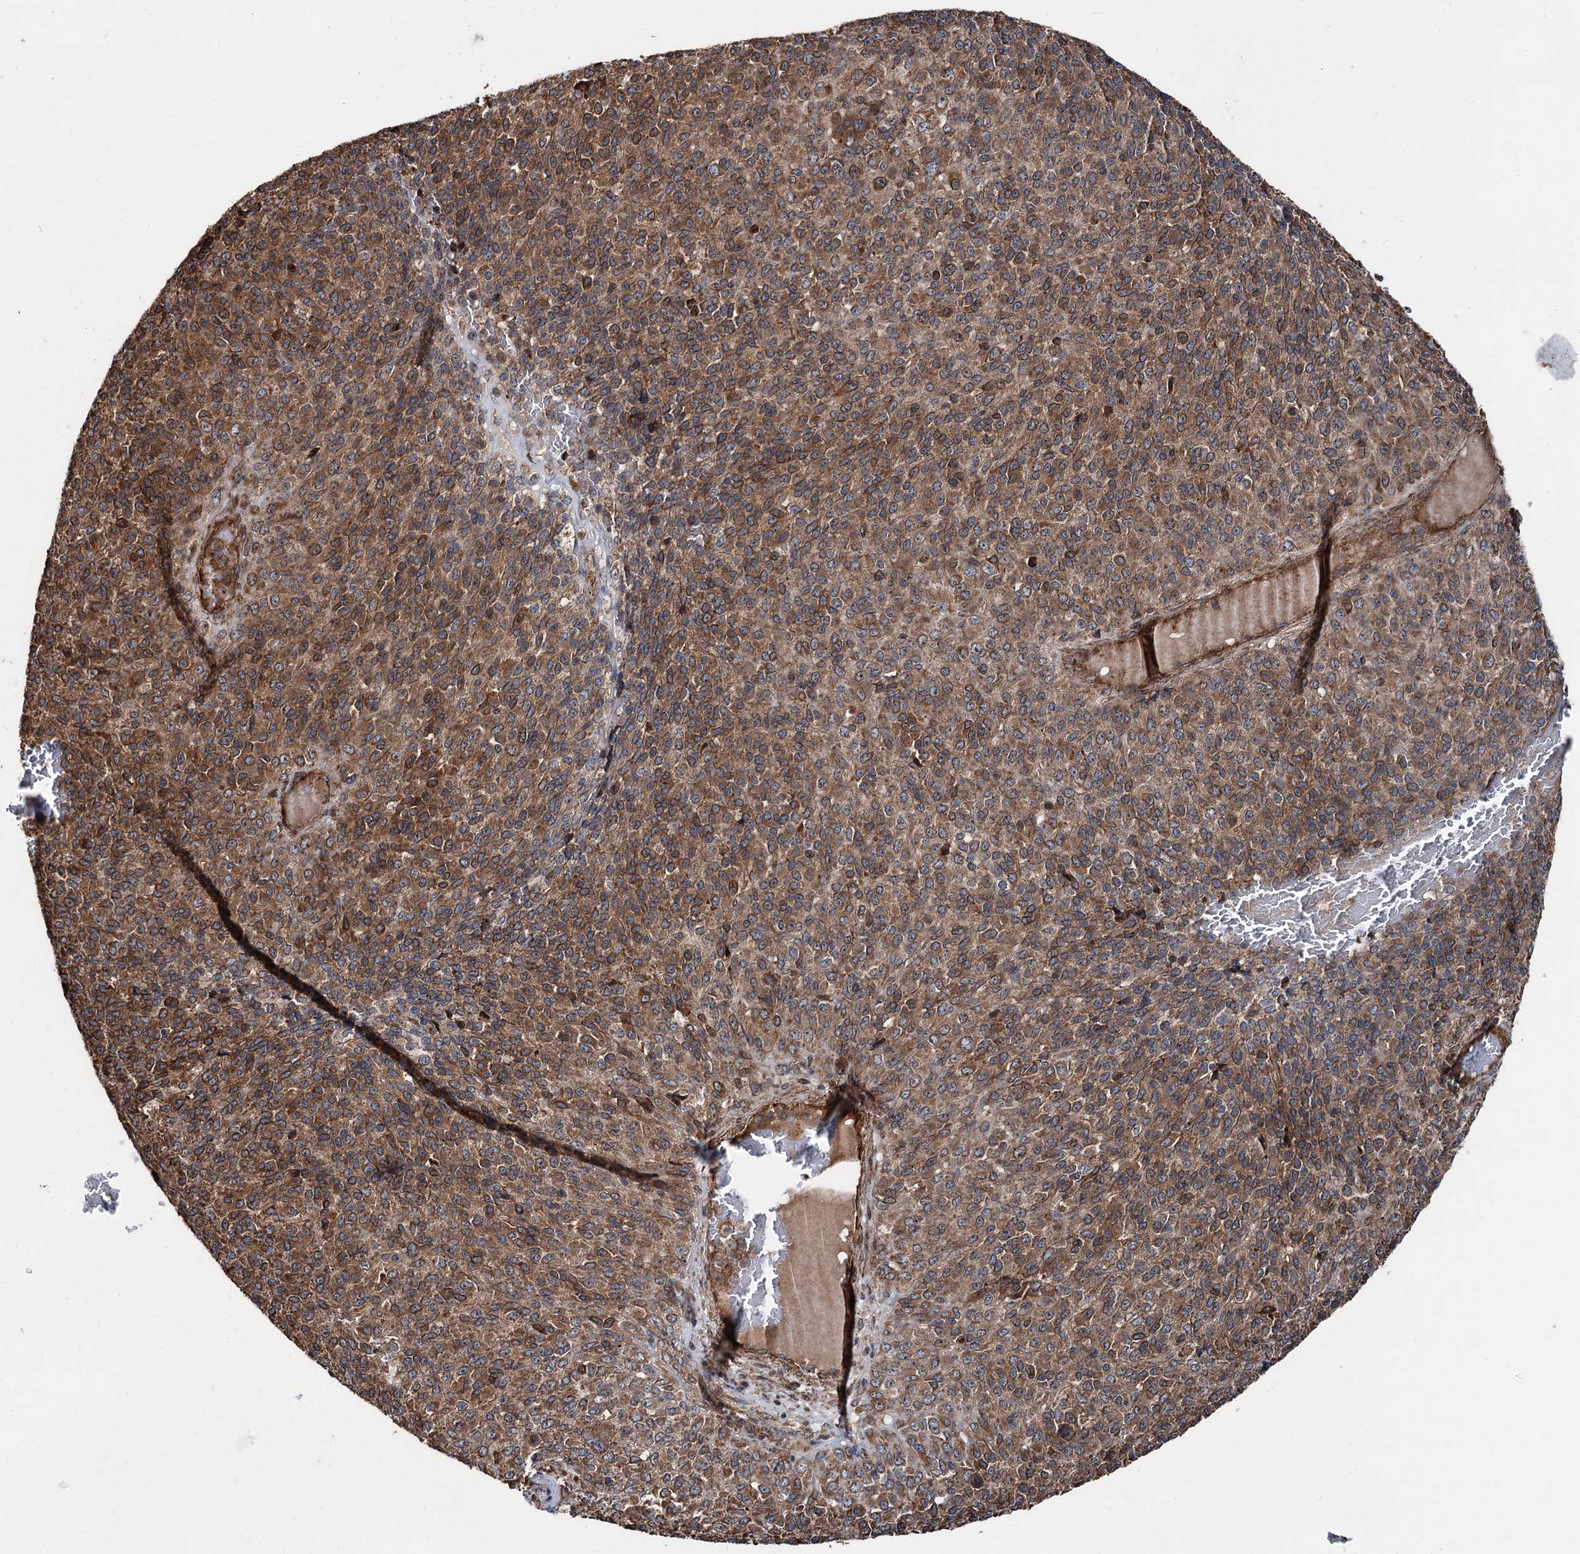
{"staining": {"intensity": "moderate", "quantity": ">75%", "location": "cytoplasmic/membranous"}, "tissue": "melanoma", "cell_type": "Tumor cells", "image_type": "cancer", "snomed": [{"axis": "morphology", "description": "Malignant melanoma, Metastatic site"}, {"axis": "topography", "description": "Brain"}], "caption": "The histopathology image exhibits immunohistochemical staining of melanoma. There is moderate cytoplasmic/membranous positivity is identified in approximately >75% of tumor cells.", "gene": "ITFG2", "patient": {"sex": "female", "age": 56}}